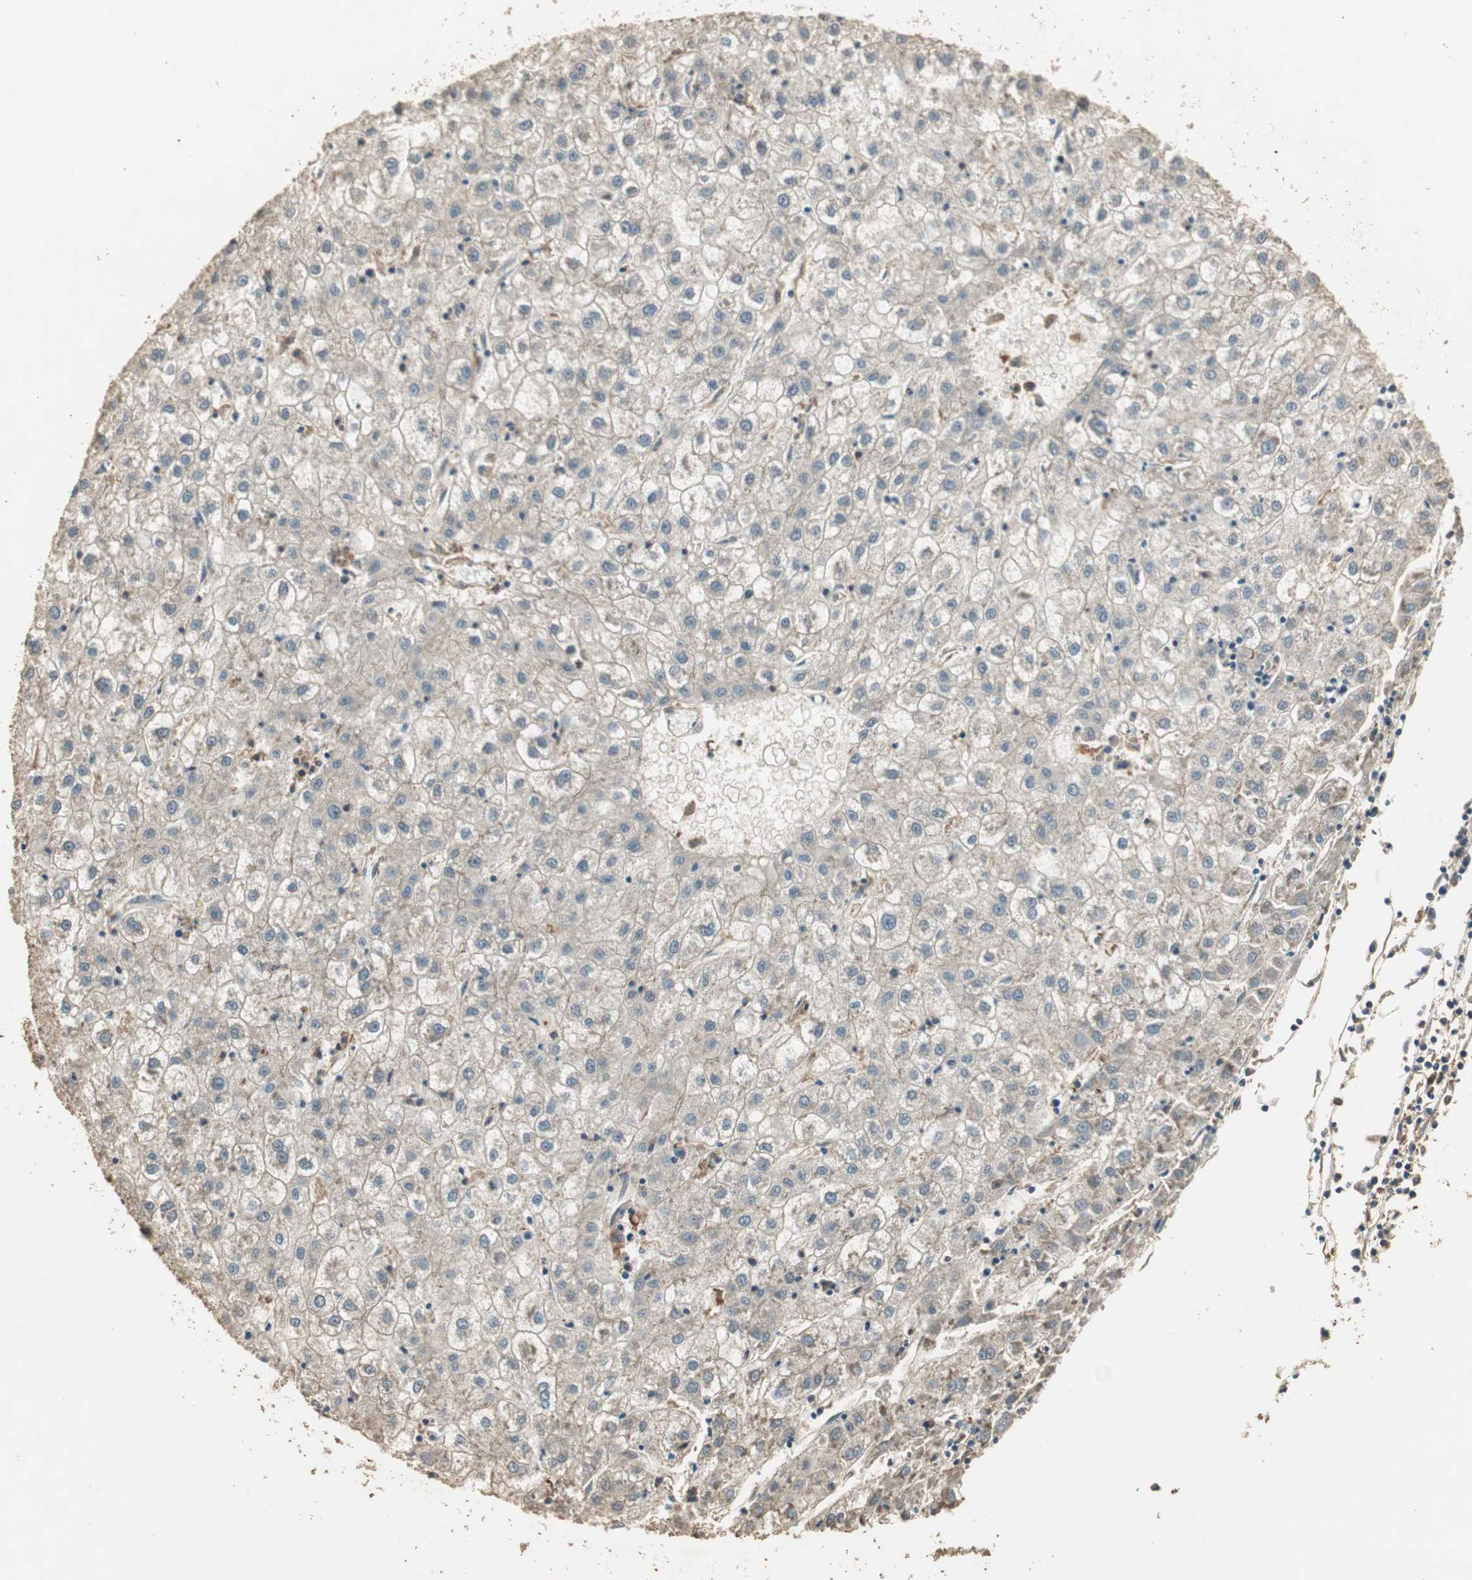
{"staining": {"intensity": "negative", "quantity": "none", "location": "none"}, "tissue": "liver cancer", "cell_type": "Tumor cells", "image_type": "cancer", "snomed": [{"axis": "morphology", "description": "Carcinoma, Hepatocellular, NOS"}, {"axis": "topography", "description": "Liver"}], "caption": "IHC photomicrograph of human hepatocellular carcinoma (liver) stained for a protein (brown), which shows no staining in tumor cells.", "gene": "USP2", "patient": {"sex": "male", "age": 72}}